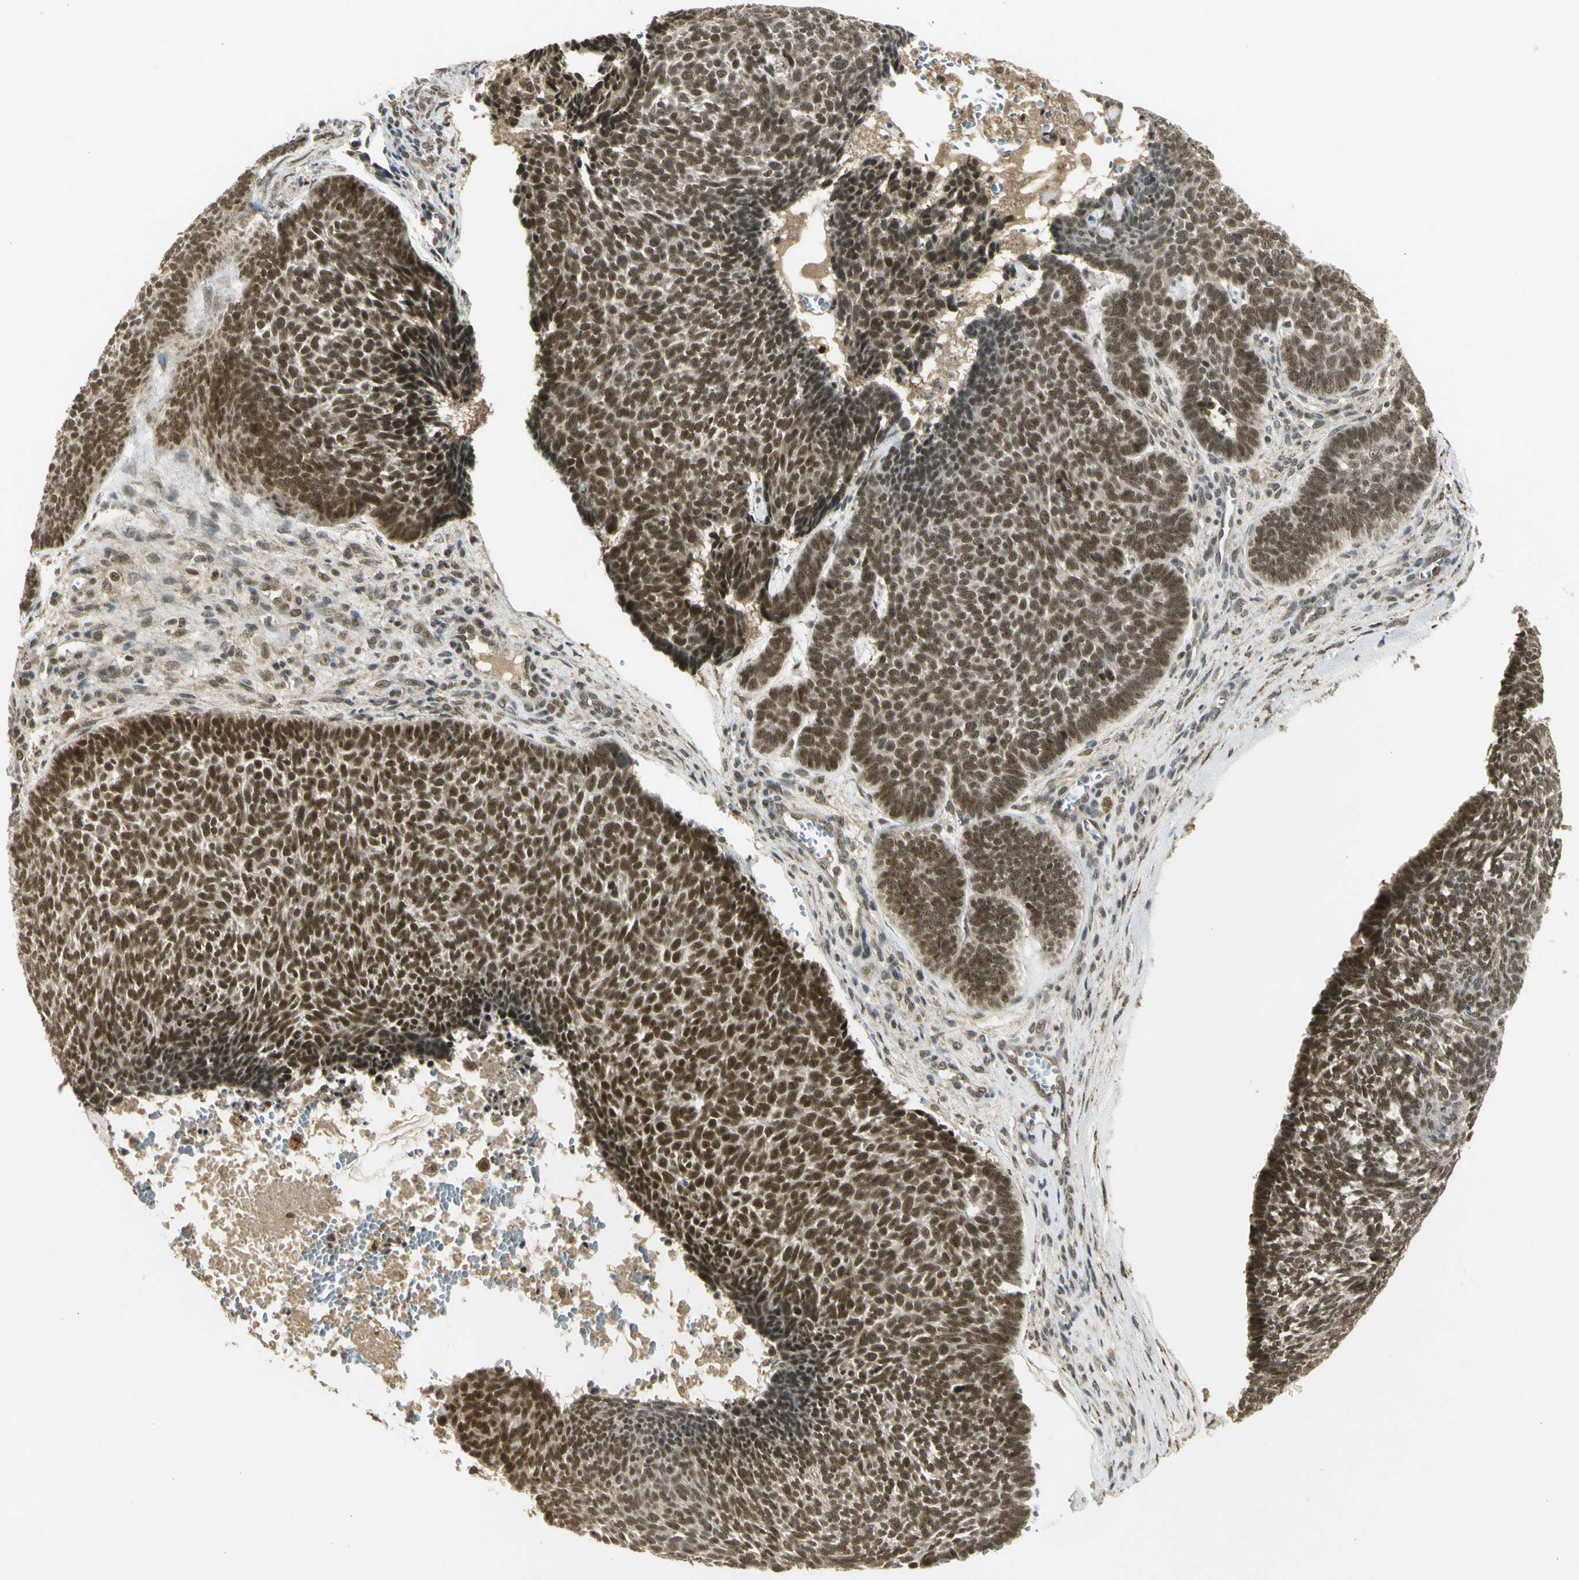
{"staining": {"intensity": "strong", "quantity": ">75%", "location": "nuclear"}, "tissue": "skin cancer", "cell_type": "Tumor cells", "image_type": "cancer", "snomed": [{"axis": "morphology", "description": "Basal cell carcinoma"}, {"axis": "topography", "description": "Skin"}], "caption": "There is high levels of strong nuclear staining in tumor cells of skin basal cell carcinoma, as demonstrated by immunohistochemical staining (brown color).", "gene": "ZNF135", "patient": {"sex": "male", "age": 84}}